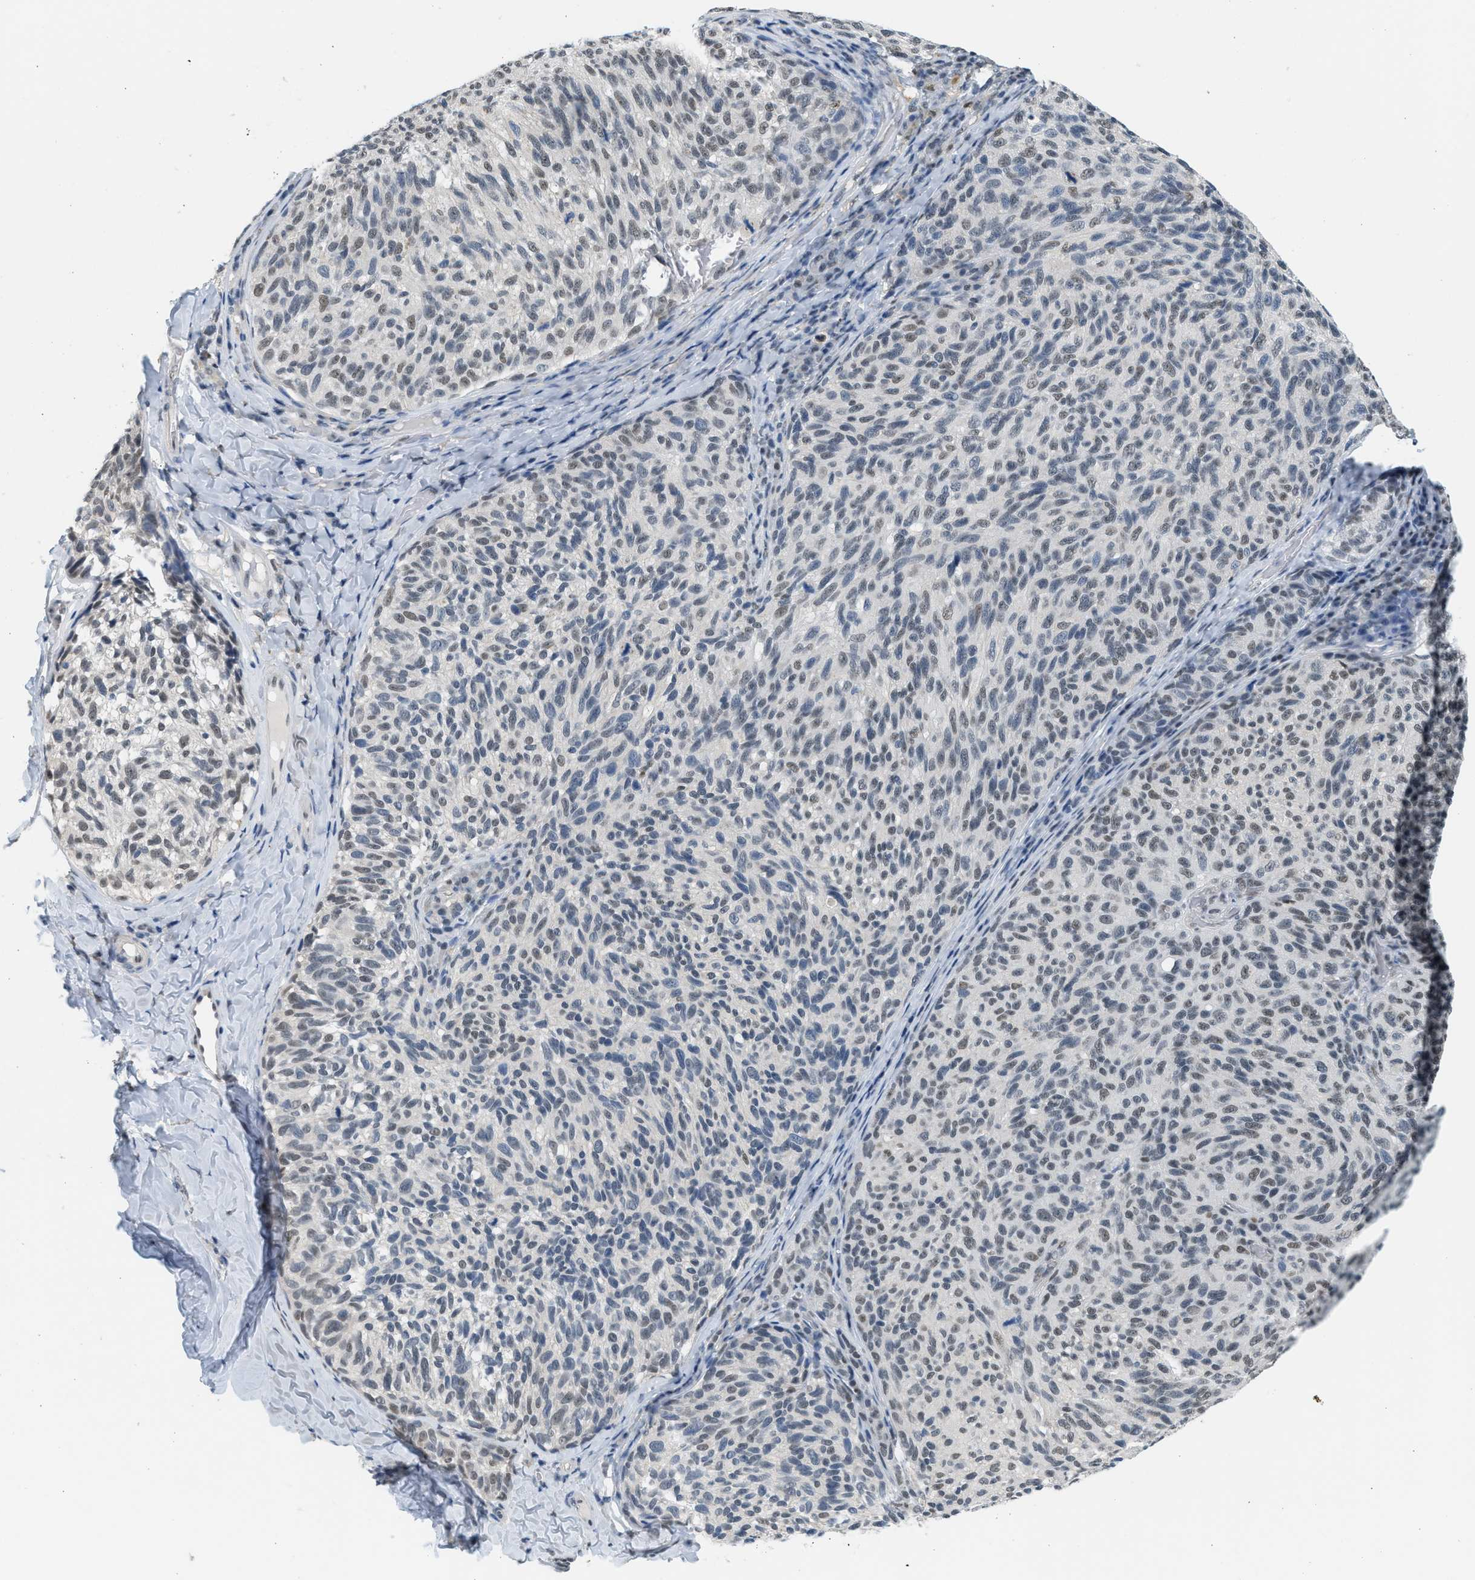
{"staining": {"intensity": "weak", "quantity": "25%-75%", "location": "nuclear"}, "tissue": "melanoma", "cell_type": "Tumor cells", "image_type": "cancer", "snomed": [{"axis": "morphology", "description": "Malignant melanoma, NOS"}, {"axis": "topography", "description": "Skin"}], "caption": "Immunohistochemistry of malignant melanoma reveals low levels of weak nuclear positivity in about 25%-75% of tumor cells. (Brightfield microscopy of DAB IHC at high magnification).", "gene": "HIPK1", "patient": {"sex": "female", "age": 73}}